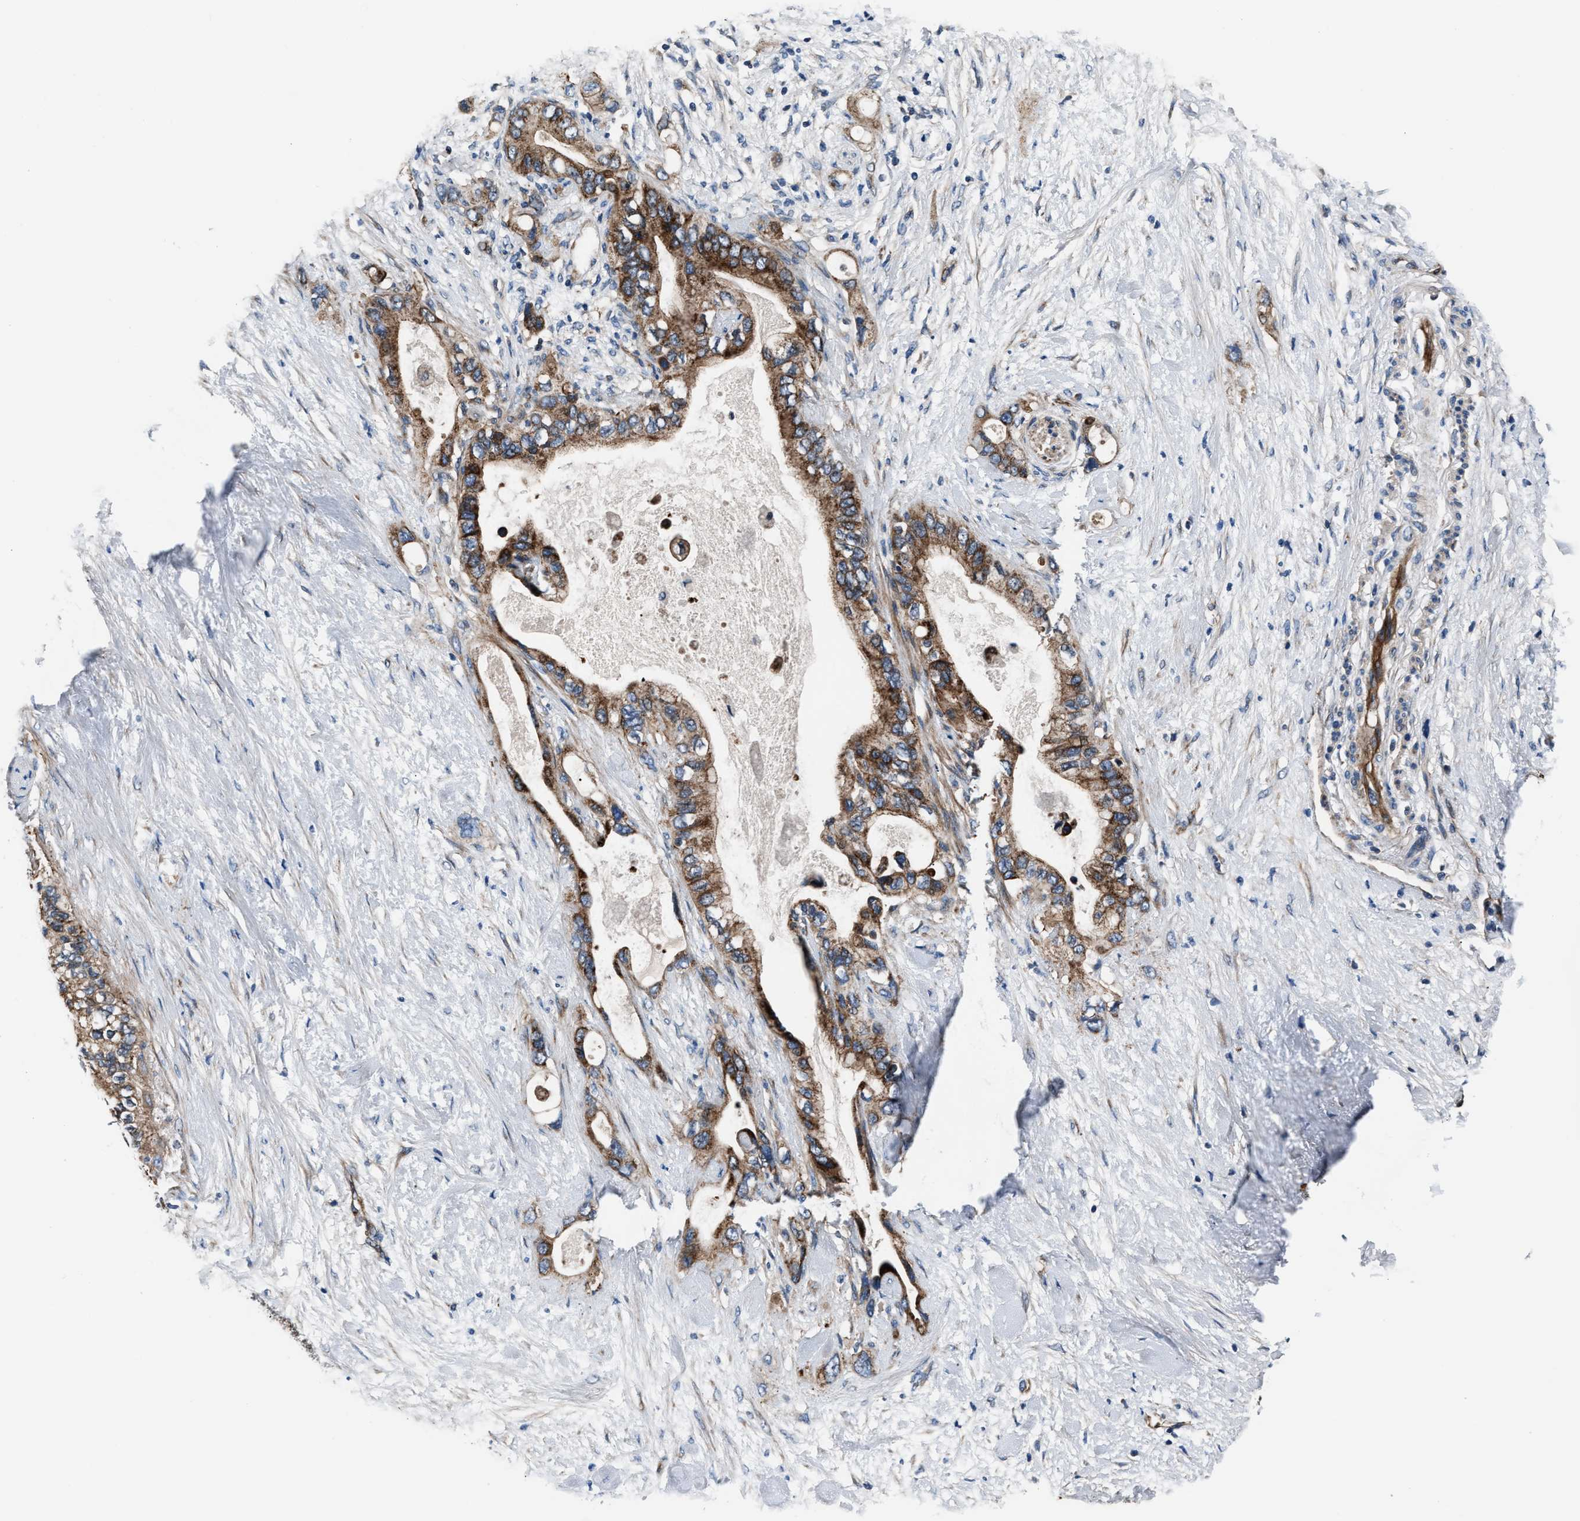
{"staining": {"intensity": "strong", "quantity": ">75%", "location": "cytoplasmic/membranous"}, "tissue": "pancreatic cancer", "cell_type": "Tumor cells", "image_type": "cancer", "snomed": [{"axis": "morphology", "description": "Adenocarcinoma, NOS"}, {"axis": "topography", "description": "Pancreas"}], "caption": "Immunohistochemistry (IHC) histopathology image of human adenocarcinoma (pancreatic) stained for a protein (brown), which displays high levels of strong cytoplasmic/membranous expression in about >75% of tumor cells.", "gene": "GGCT", "patient": {"sex": "female", "age": 56}}